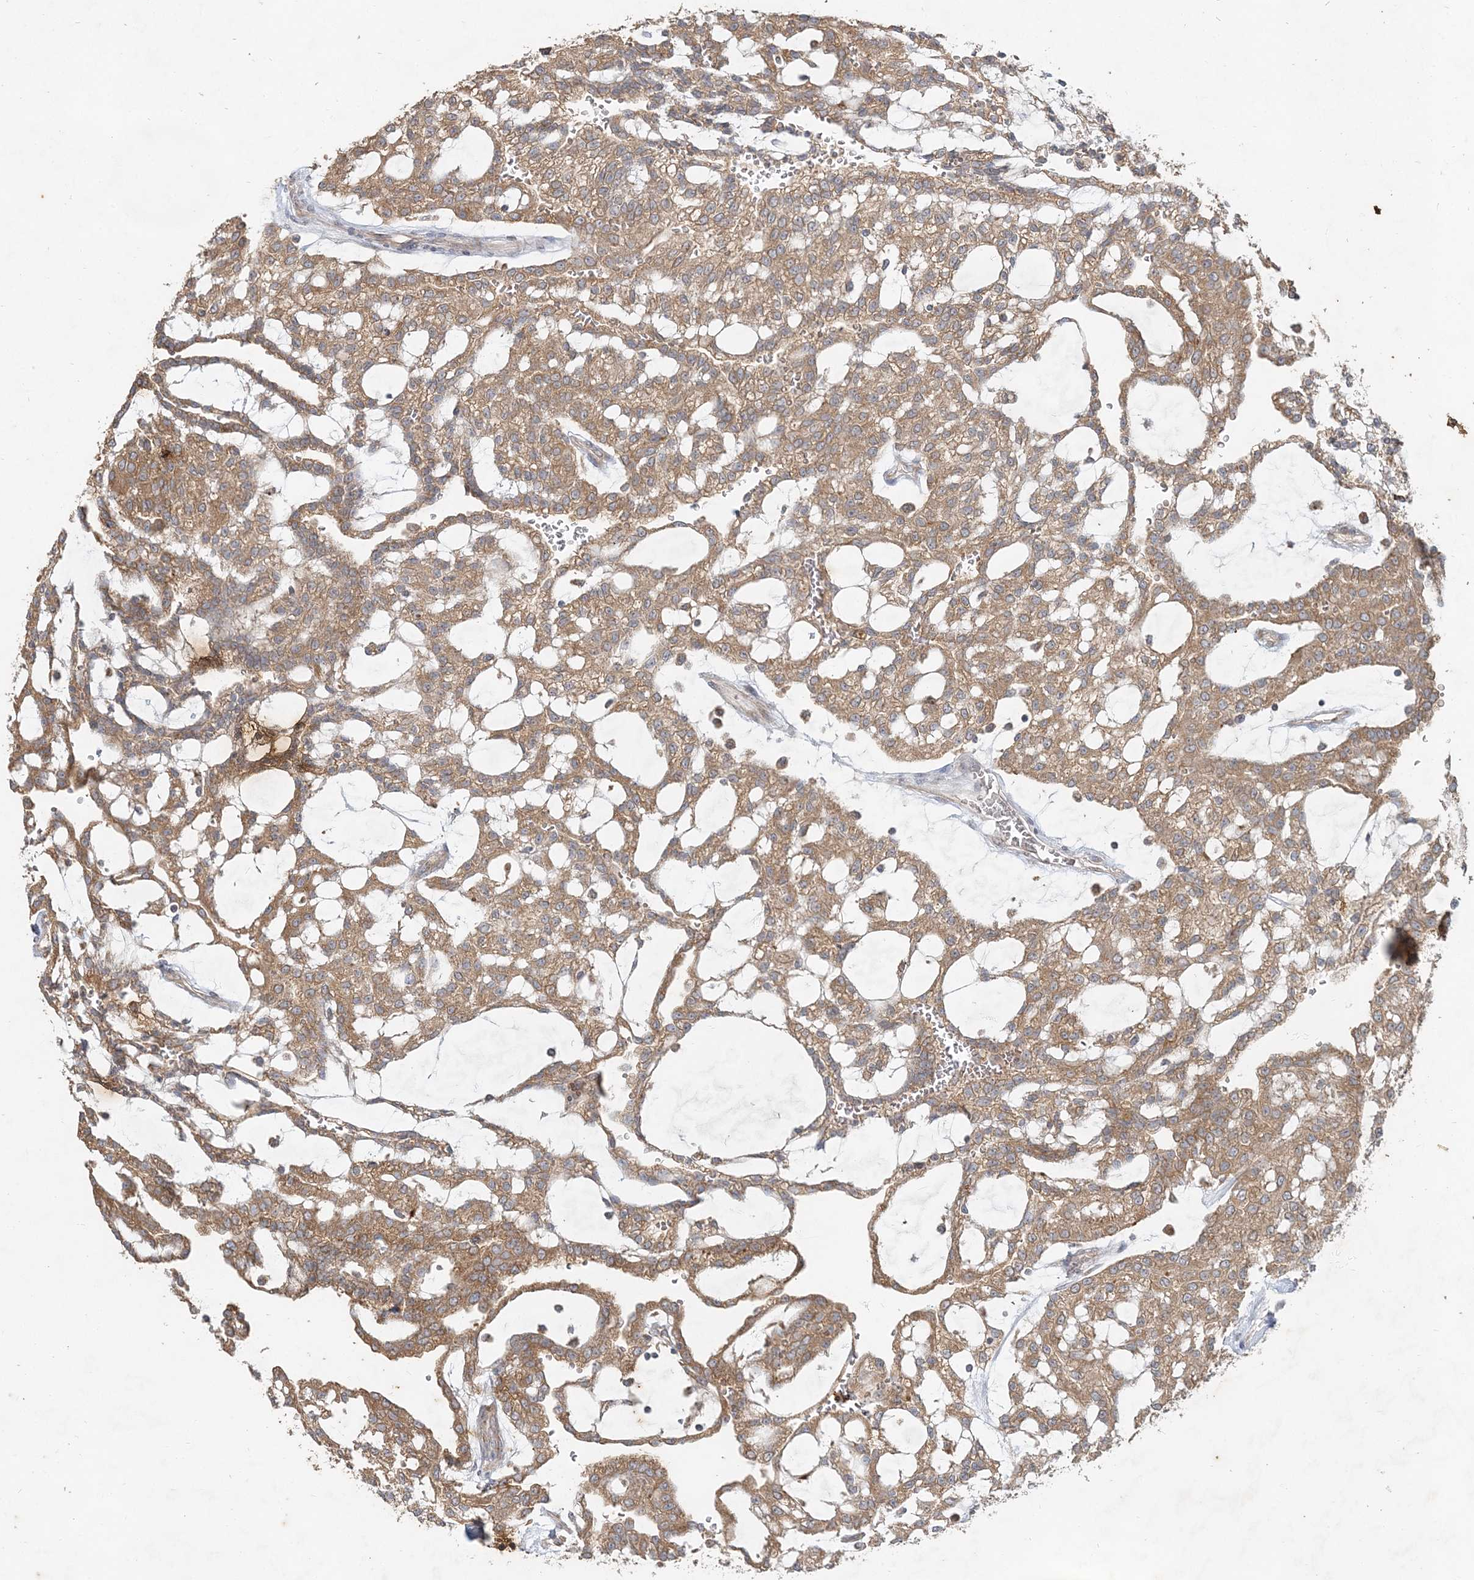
{"staining": {"intensity": "moderate", "quantity": ">75%", "location": "cytoplasmic/membranous"}, "tissue": "renal cancer", "cell_type": "Tumor cells", "image_type": "cancer", "snomed": [{"axis": "morphology", "description": "Adenocarcinoma, NOS"}, {"axis": "topography", "description": "Kidney"}], "caption": "The image exhibits immunohistochemical staining of adenocarcinoma (renal). There is moderate cytoplasmic/membranous staining is appreciated in about >75% of tumor cells. The staining was performed using DAB (3,3'-diaminobenzidine), with brown indicating positive protein expression. Nuclei are stained blue with hematoxylin.", "gene": "RAB14", "patient": {"sex": "male", "age": 63}}